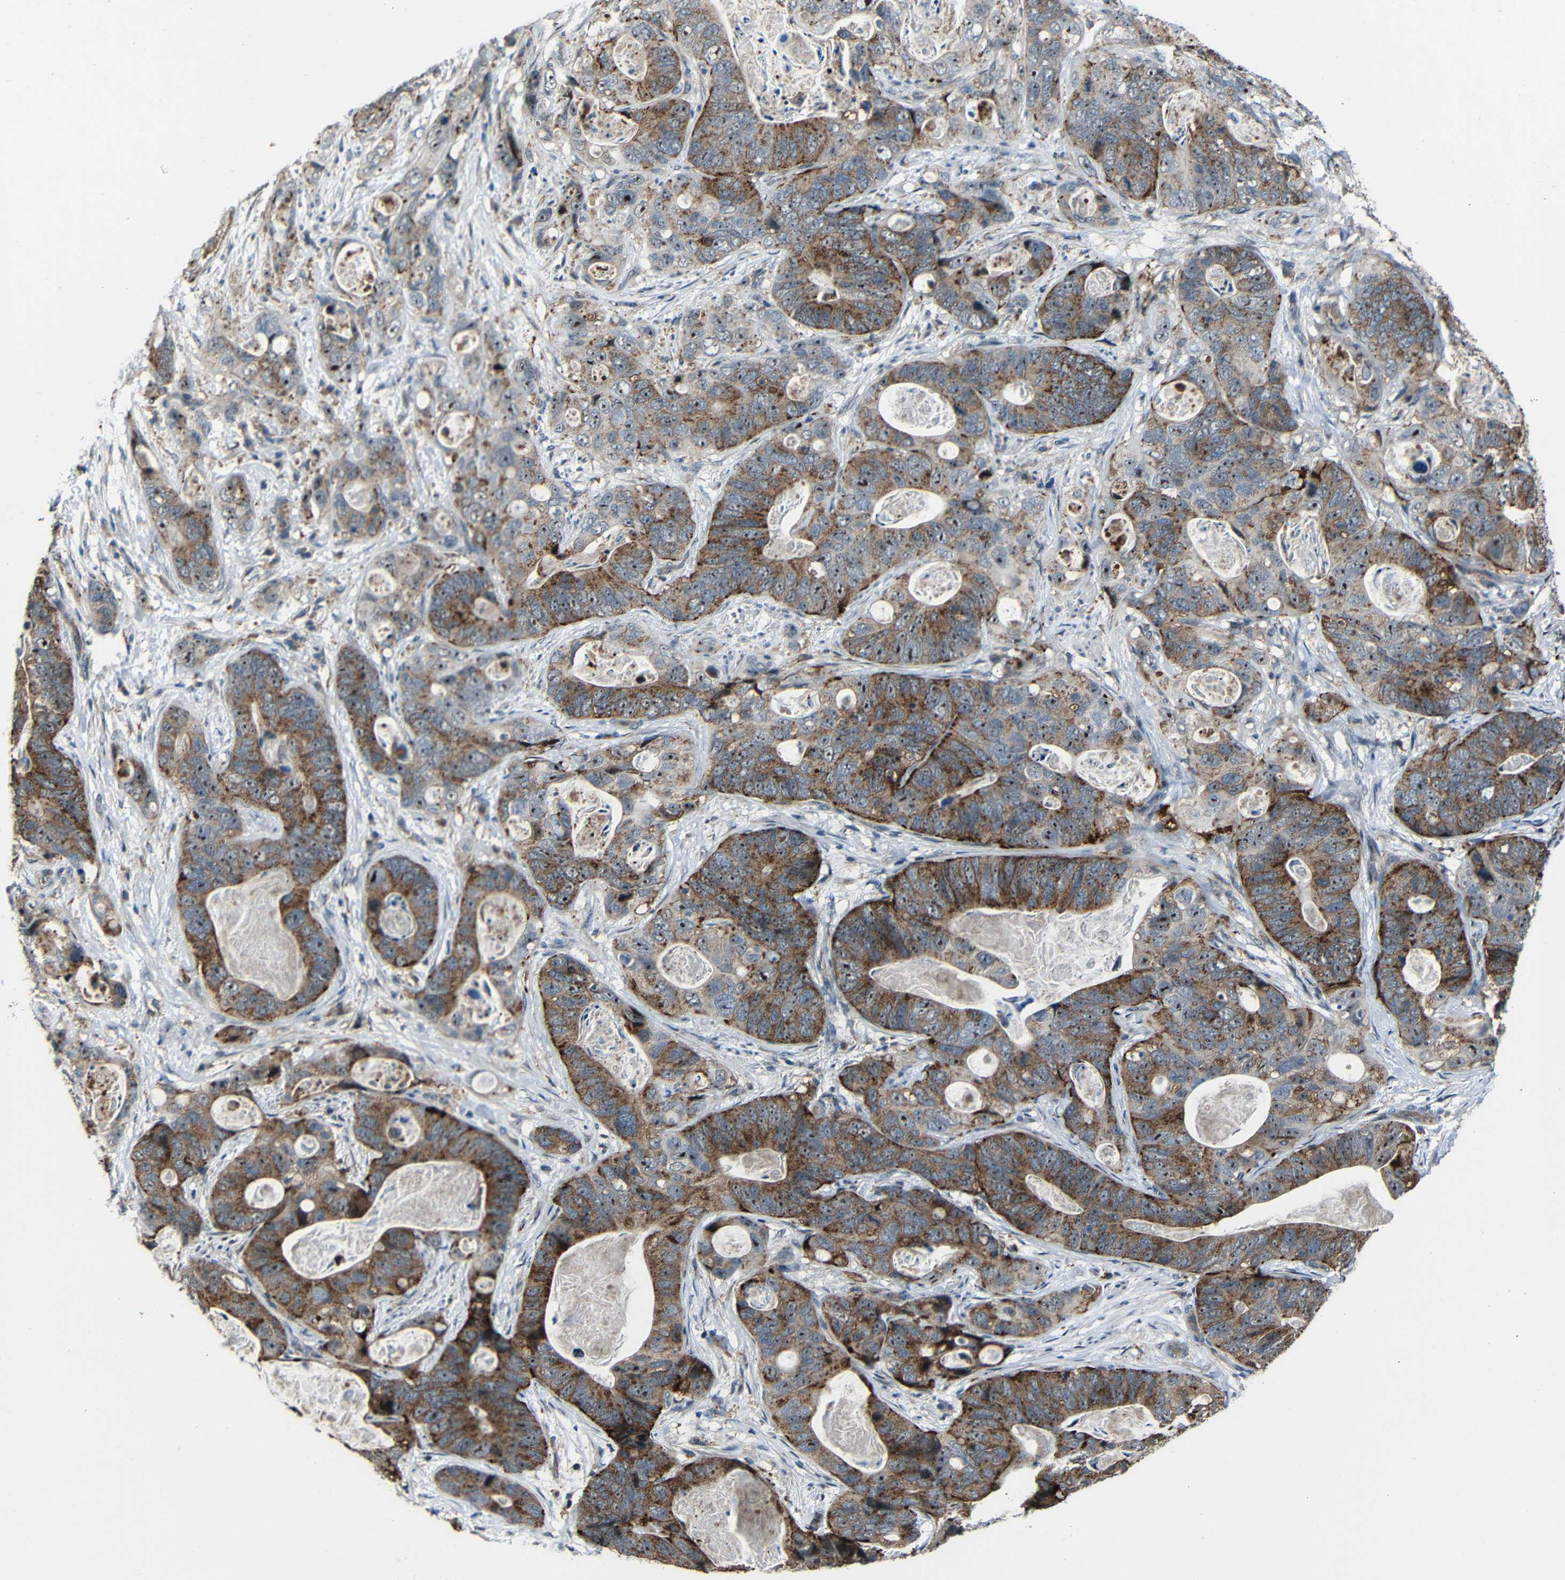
{"staining": {"intensity": "strong", "quantity": ">75%", "location": "cytoplasmic/membranous,nuclear"}, "tissue": "stomach cancer", "cell_type": "Tumor cells", "image_type": "cancer", "snomed": [{"axis": "morphology", "description": "Adenocarcinoma, NOS"}, {"axis": "topography", "description": "Stomach"}], "caption": "DAB immunohistochemical staining of human stomach adenocarcinoma demonstrates strong cytoplasmic/membranous and nuclear protein expression in approximately >75% of tumor cells.", "gene": "DNAJC5", "patient": {"sex": "female", "age": 89}}